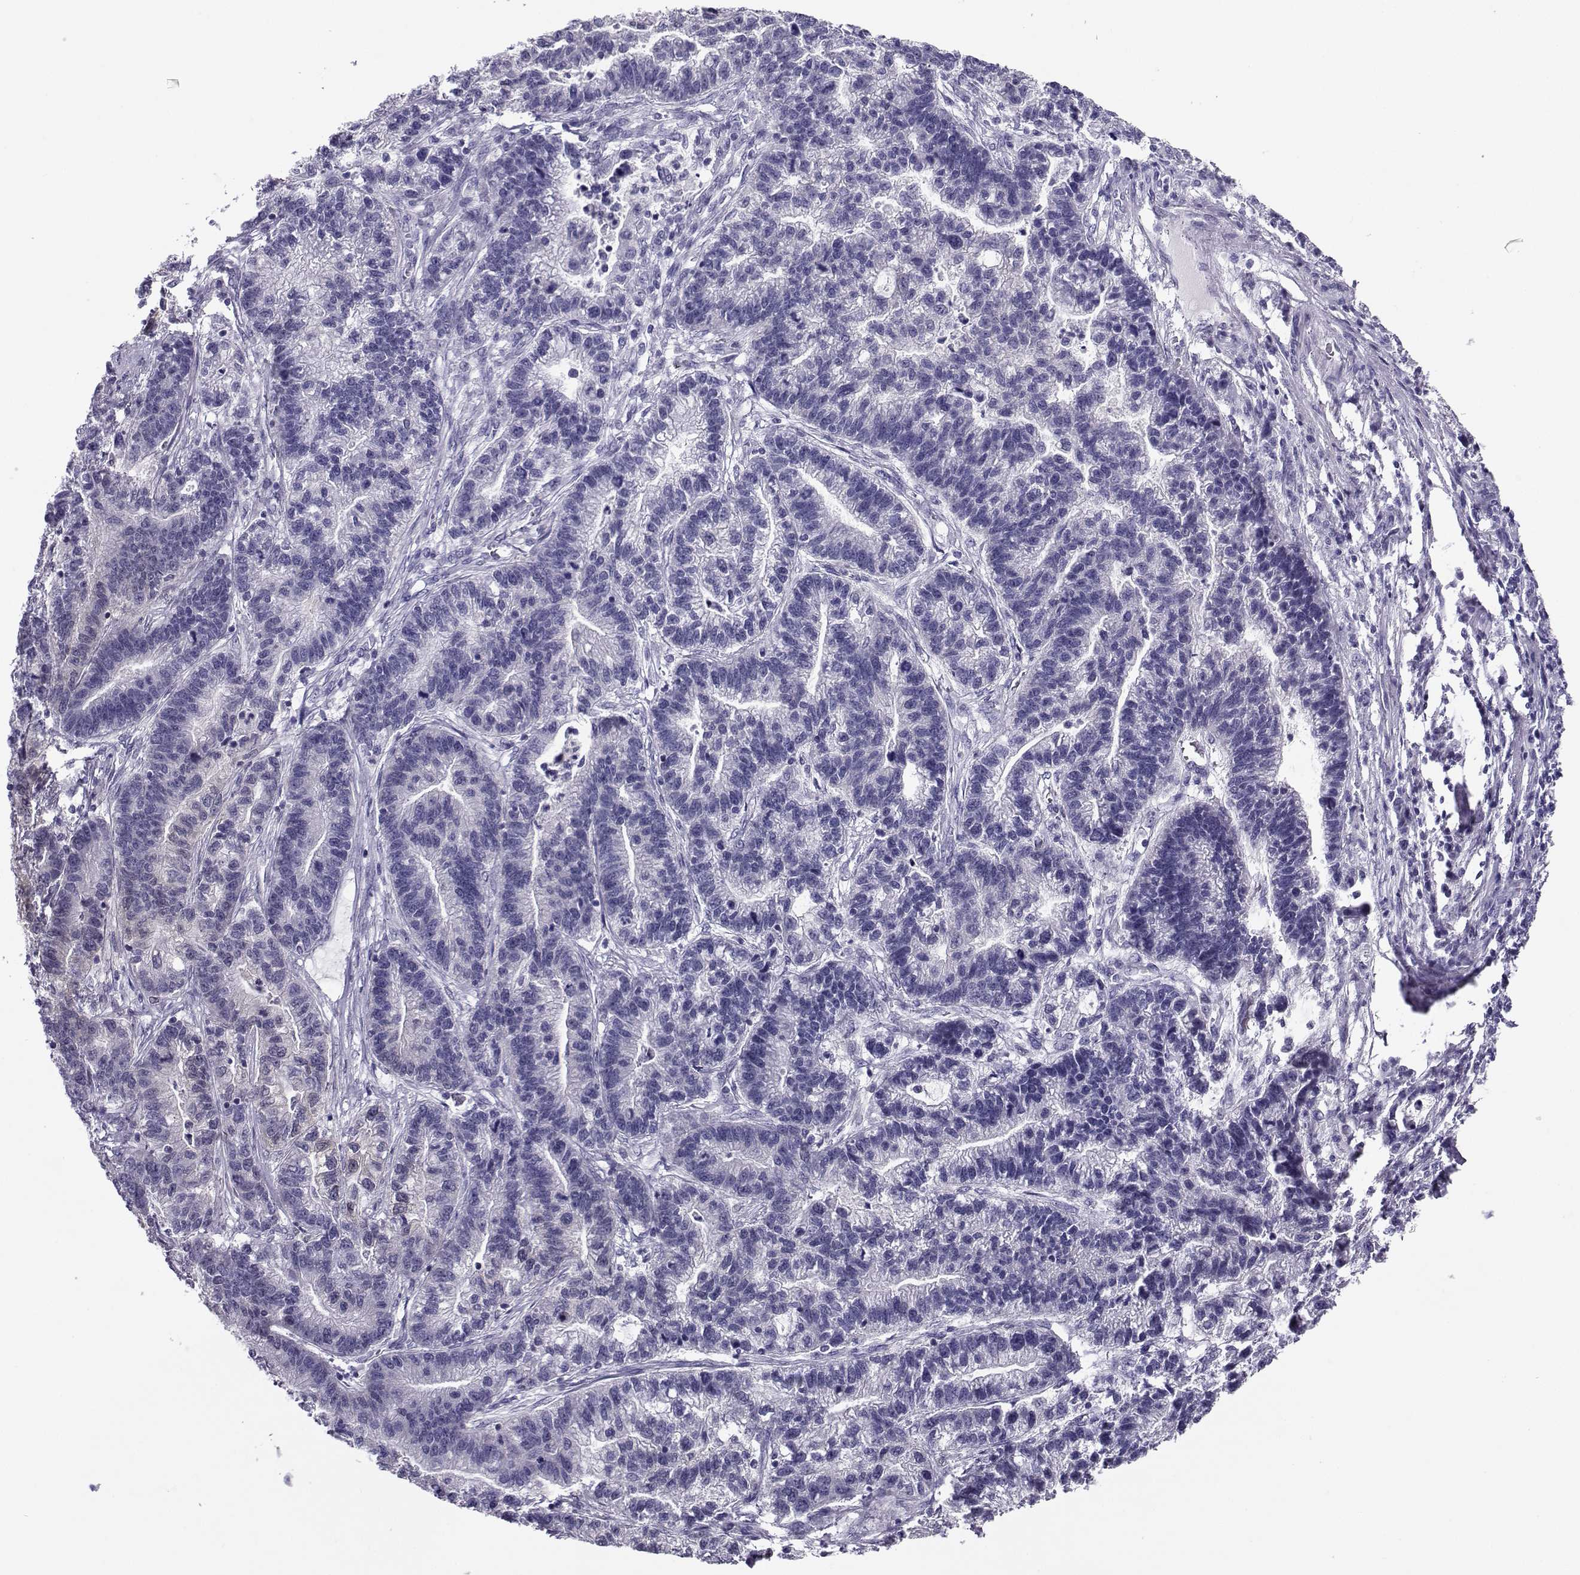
{"staining": {"intensity": "negative", "quantity": "none", "location": "none"}, "tissue": "stomach cancer", "cell_type": "Tumor cells", "image_type": "cancer", "snomed": [{"axis": "morphology", "description": "Adenocarcinoma, NOS"}, {"axis": "topography", "description": "Stomach"}], "caption": "Protein analysis of stomach cancer (adenocarcinoma) exhibits no significant staining in tumor cells.", "gene": "PGK1", "patient": {"sex": "male", "age": 83}}